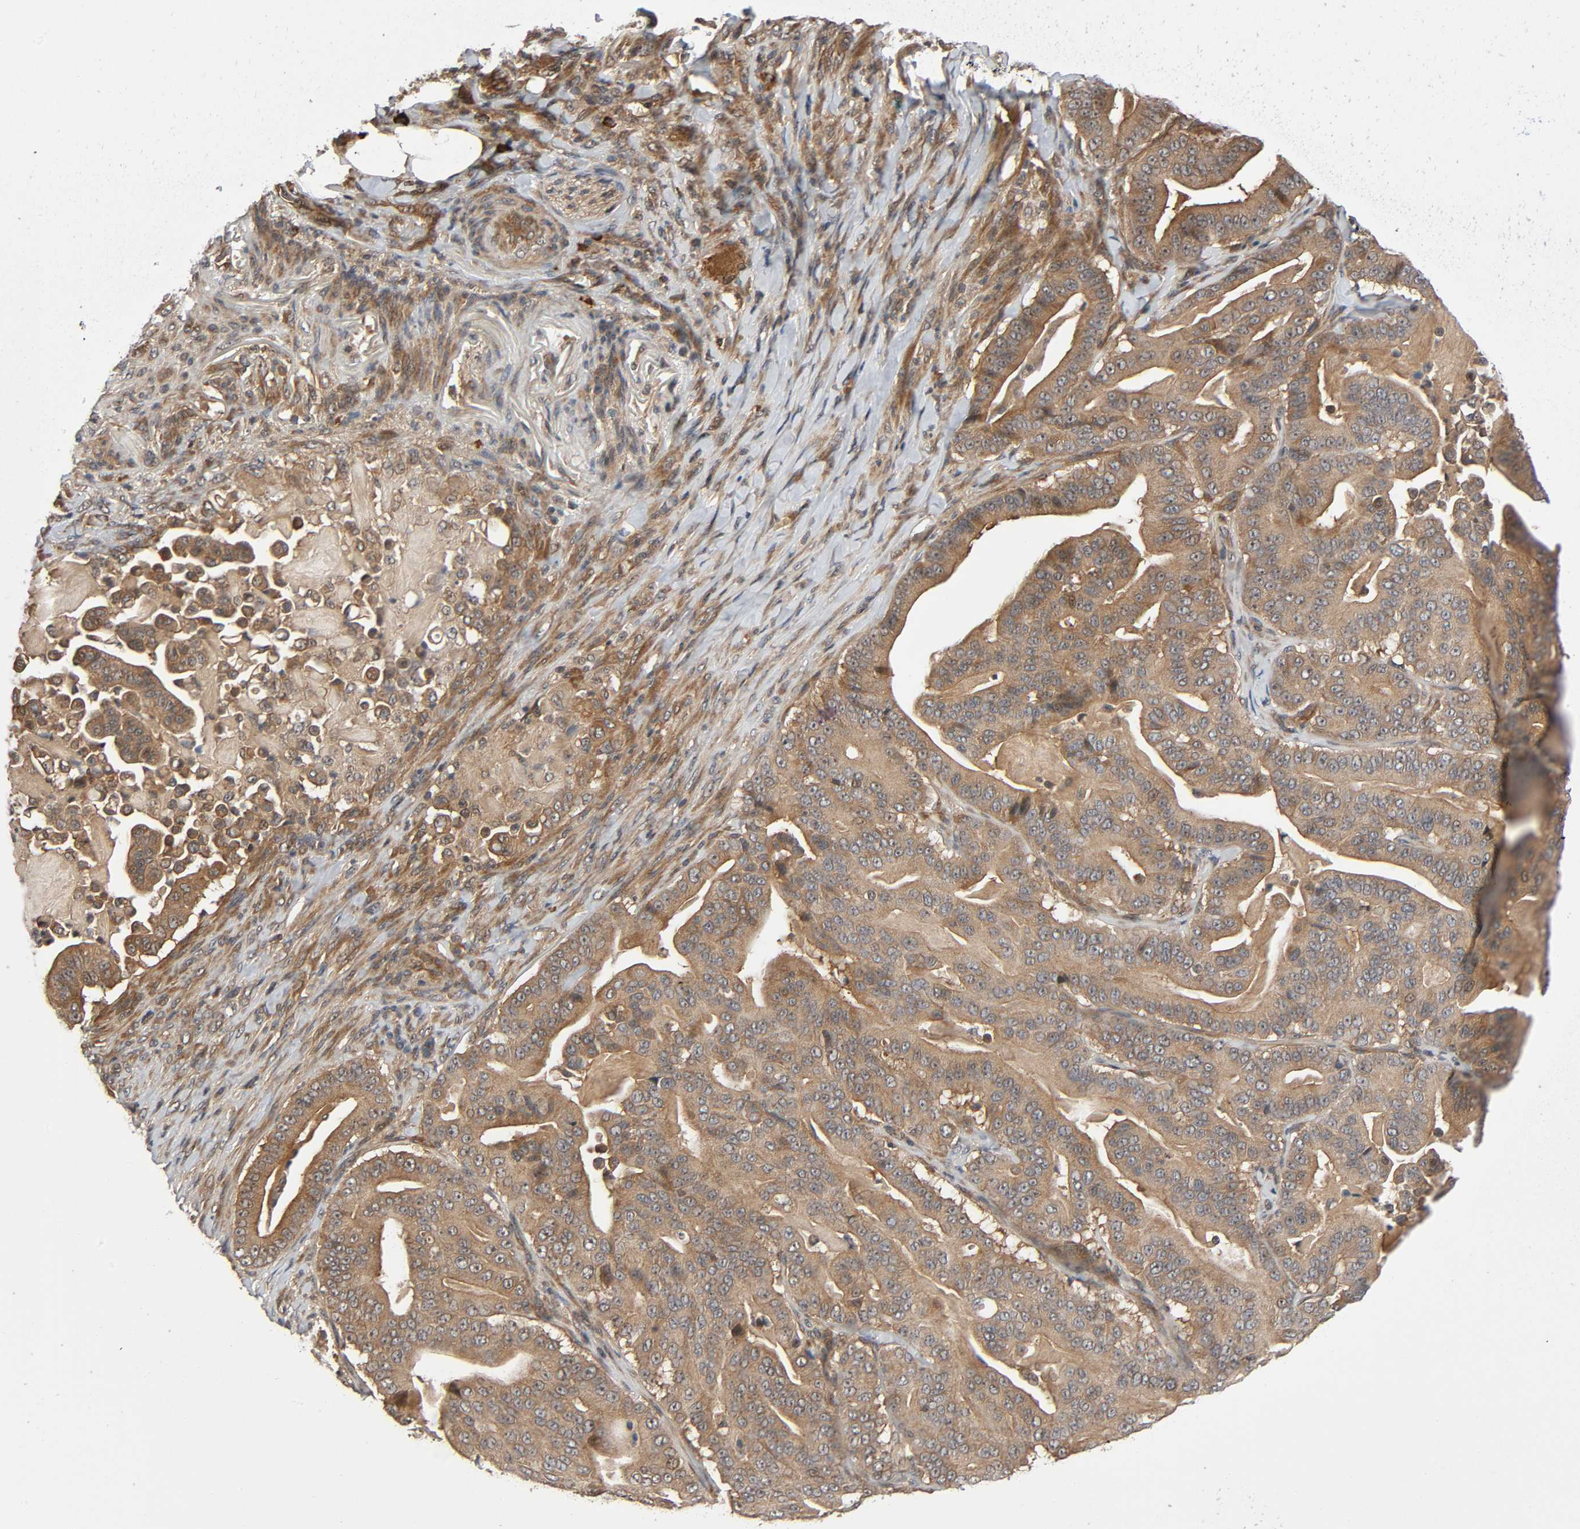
{"staining": {"intensity": "moderate", "quantity": ">75%", "location": "cytoplasmic/membranous,nuclear"}, "tissue": "pancreatic cancer", "cell_type": "Tumor cells", "image_type": "cancer", "snomed": [{"axis": "morphology", "description": "Adenocarcinoma, NOS"}, {"axis": "topography", "description": "Pancreas"}], "caption": "The immunohistochemical stain labels moderate cytoplasmic/membranous and nuclear positivity in tumor cells of pancreatic adenocarcinoma tissue.", "gene": "PPP2R1B", "patient": {"sex": "male", "age": 63}}